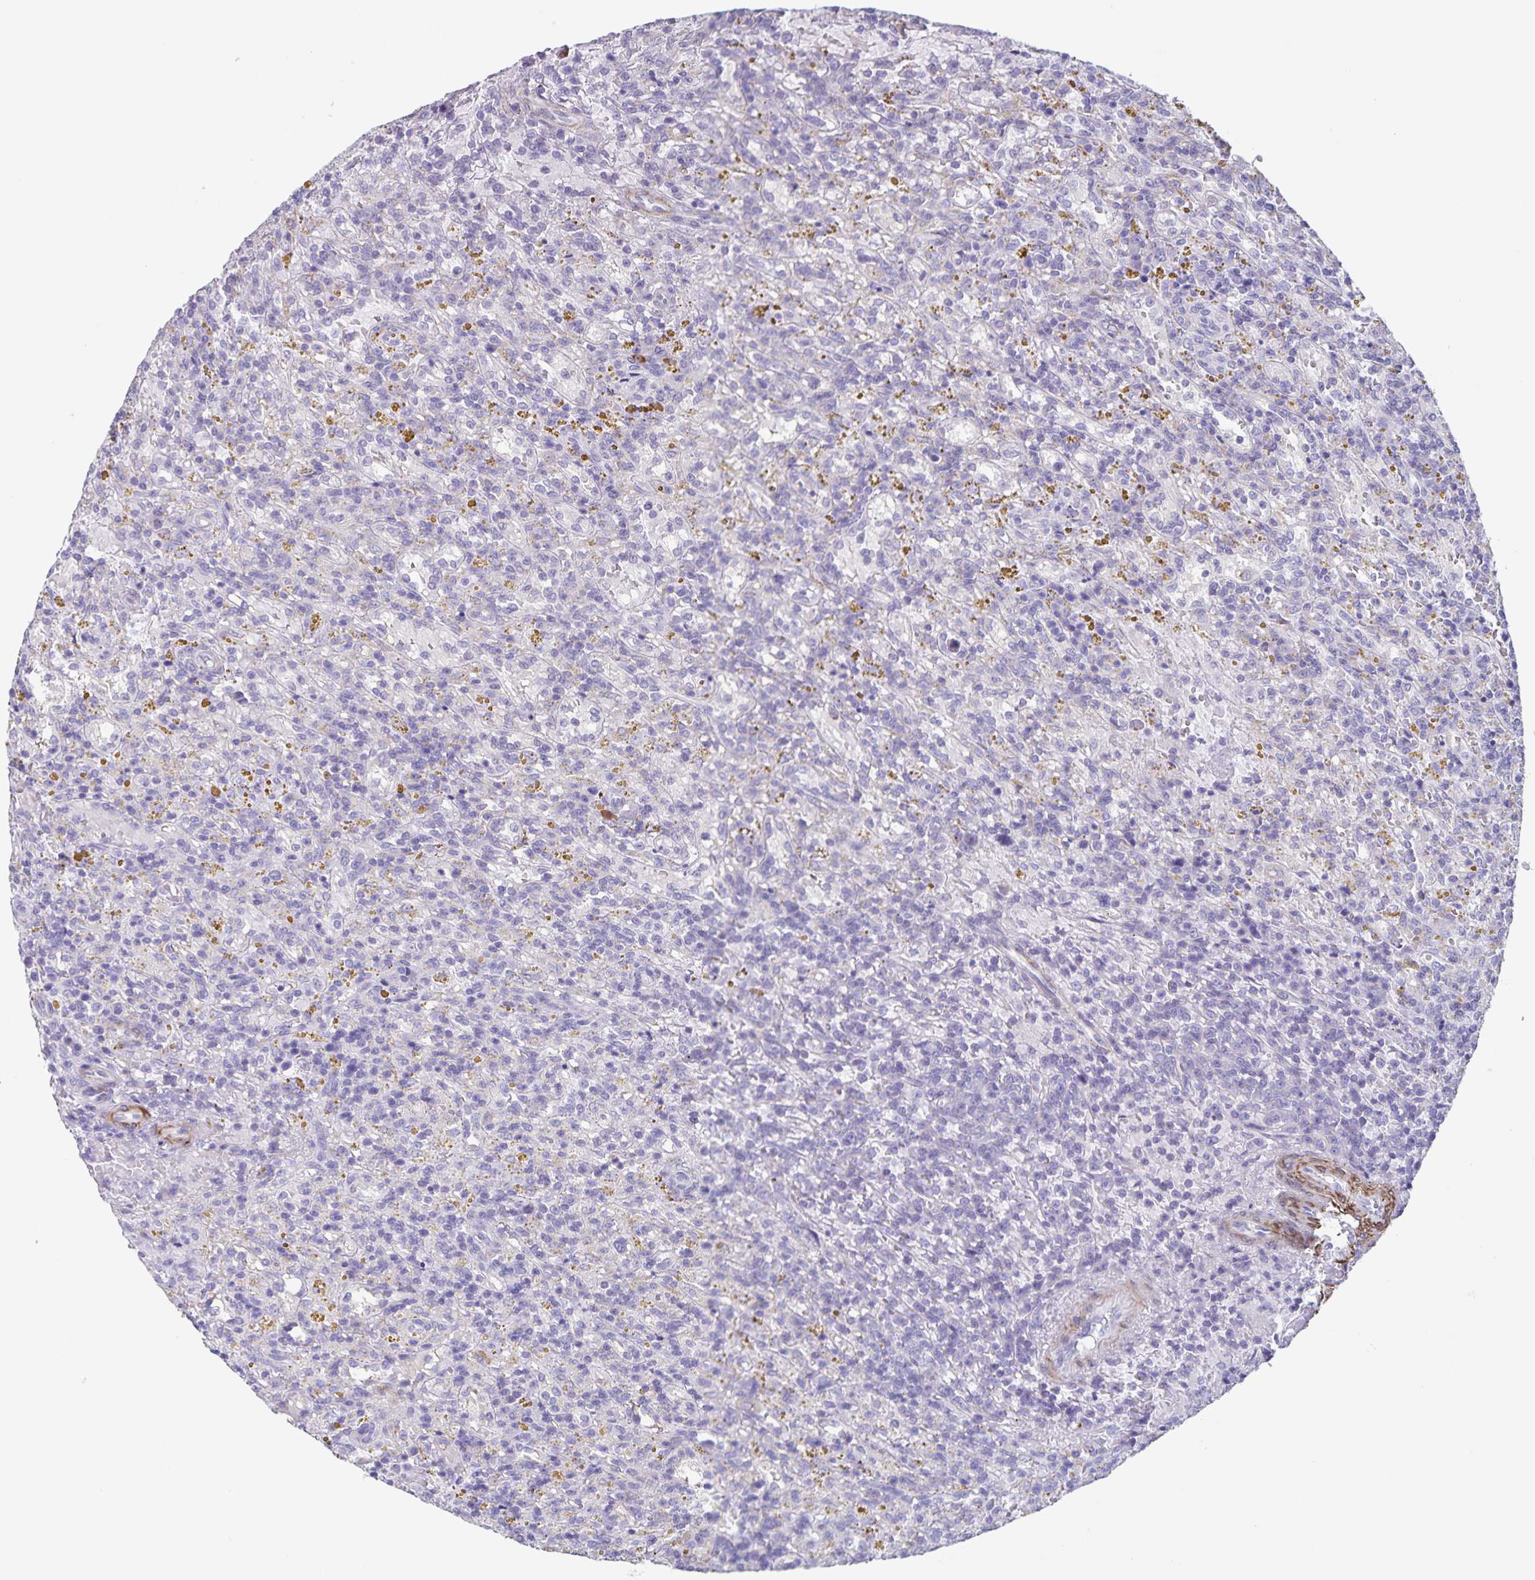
{"staining": {"intensity": "negative", "quantity": "none", "location": "none"}, "tissue": "lymphoma", "cell_type": "Tumor cells", "image_type": "cancer", "snomed": [{"axis": "morphology", "description": "Malignant lymphoma, non-Hodgkin's type, Low grade"}, {"axis": "topography", "description": "Spleen"}], "caption": "Immunohistochemistry (IHC) photomicrograph of neoplastic tissue: human lymphoma stained with DAB demonstrates no significant protein positivity in tumor cells.", "gene": "SYNM", "patient": {"sex": "female", "age": 65}}